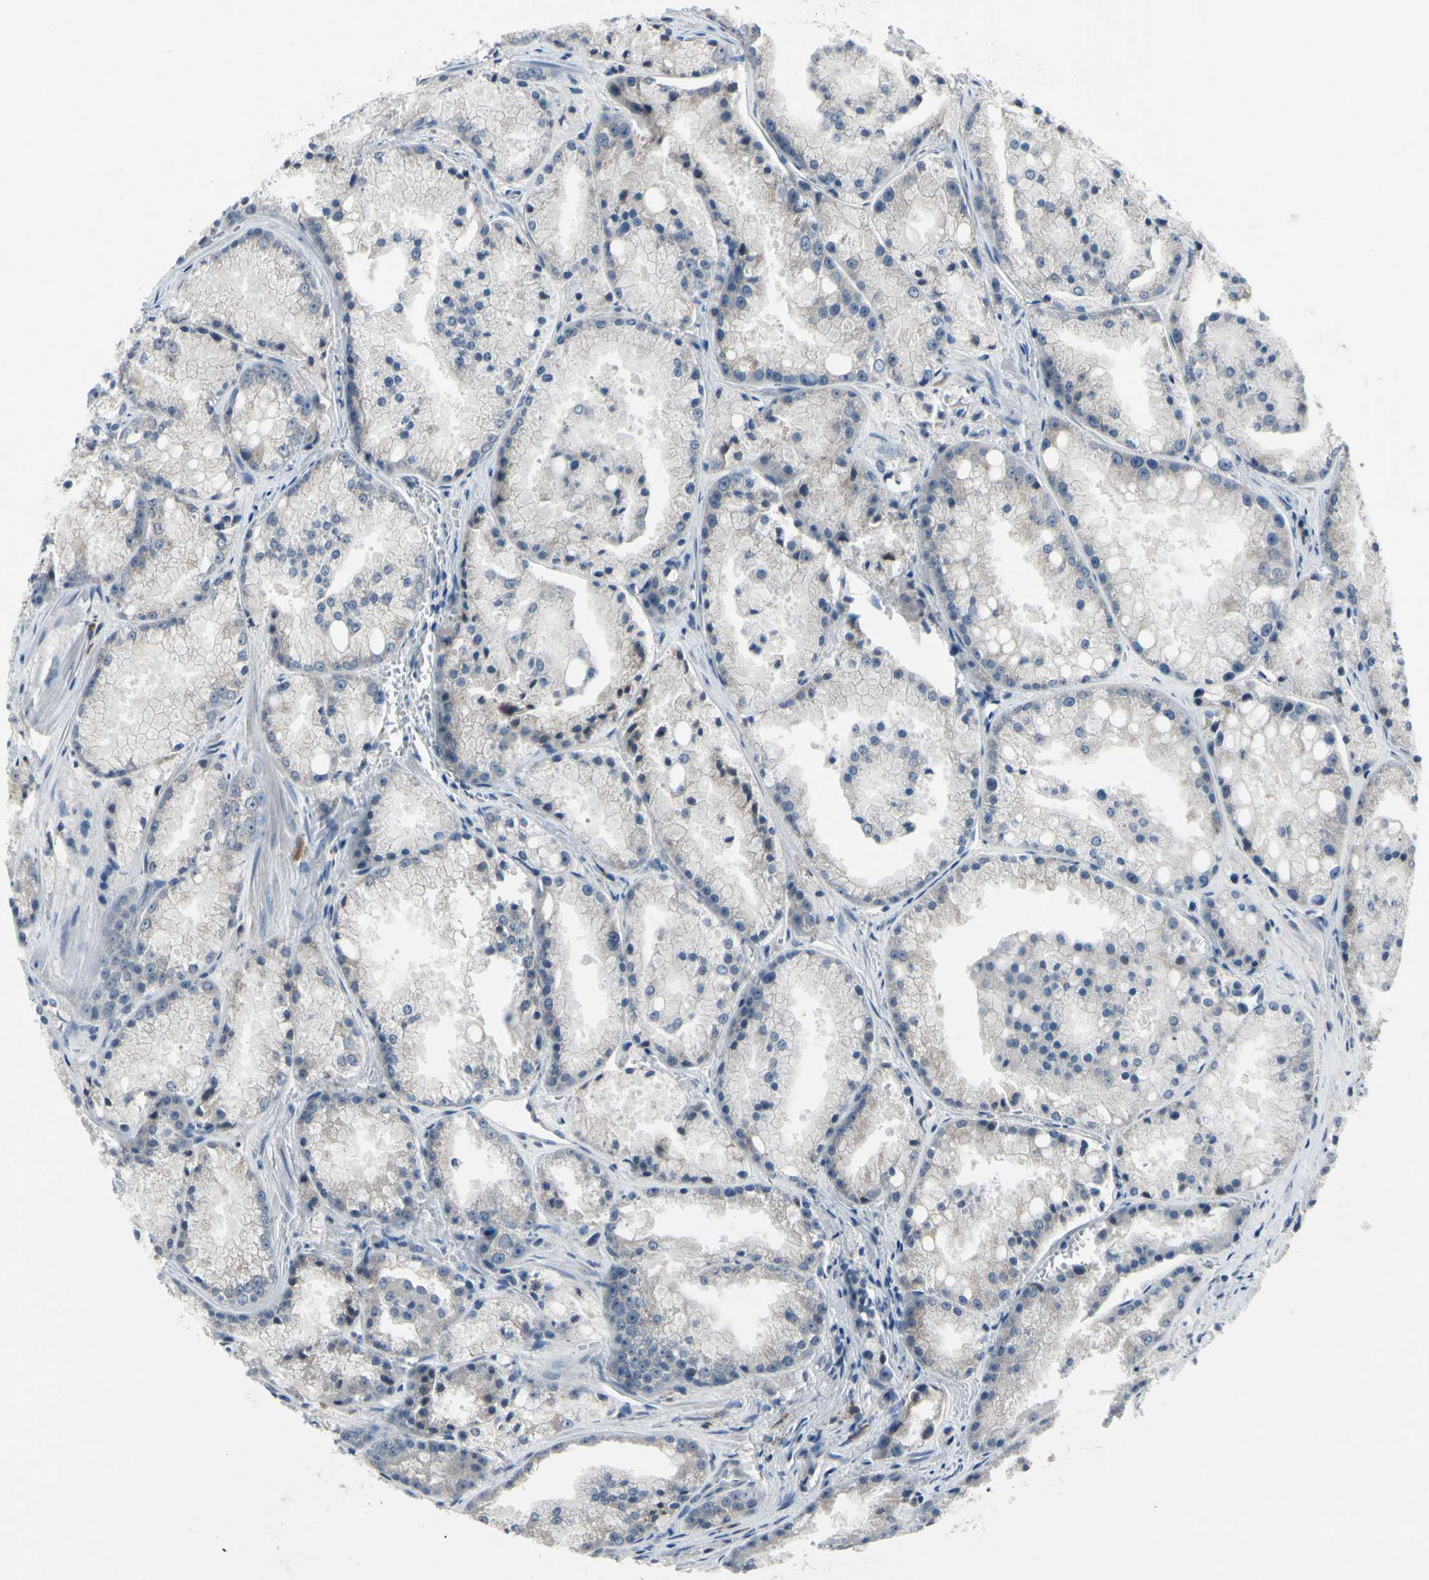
{"staining": {"intensity": "weak", "quantity": "25%-75%", "location": "cytoplasmic/membranous"}, "tissue": "prostate cancer", "cell_type": "Tumor cells", "image_type": "cancer", "snomed": [{"axis": "morphology", "description": "Adenocarcinoma, Low grade"}, {"axis": "topography", "description": "Prostate"}], "caption": "A low amount of weak cytoplasmic/membranous expression is identified in approximately 25%-75% of tumor cells in adenocarcinoma (low-grade) (prostate) tissue.", "gene": "SELENOK", "patient": {"sex": "male", "age": 64}}